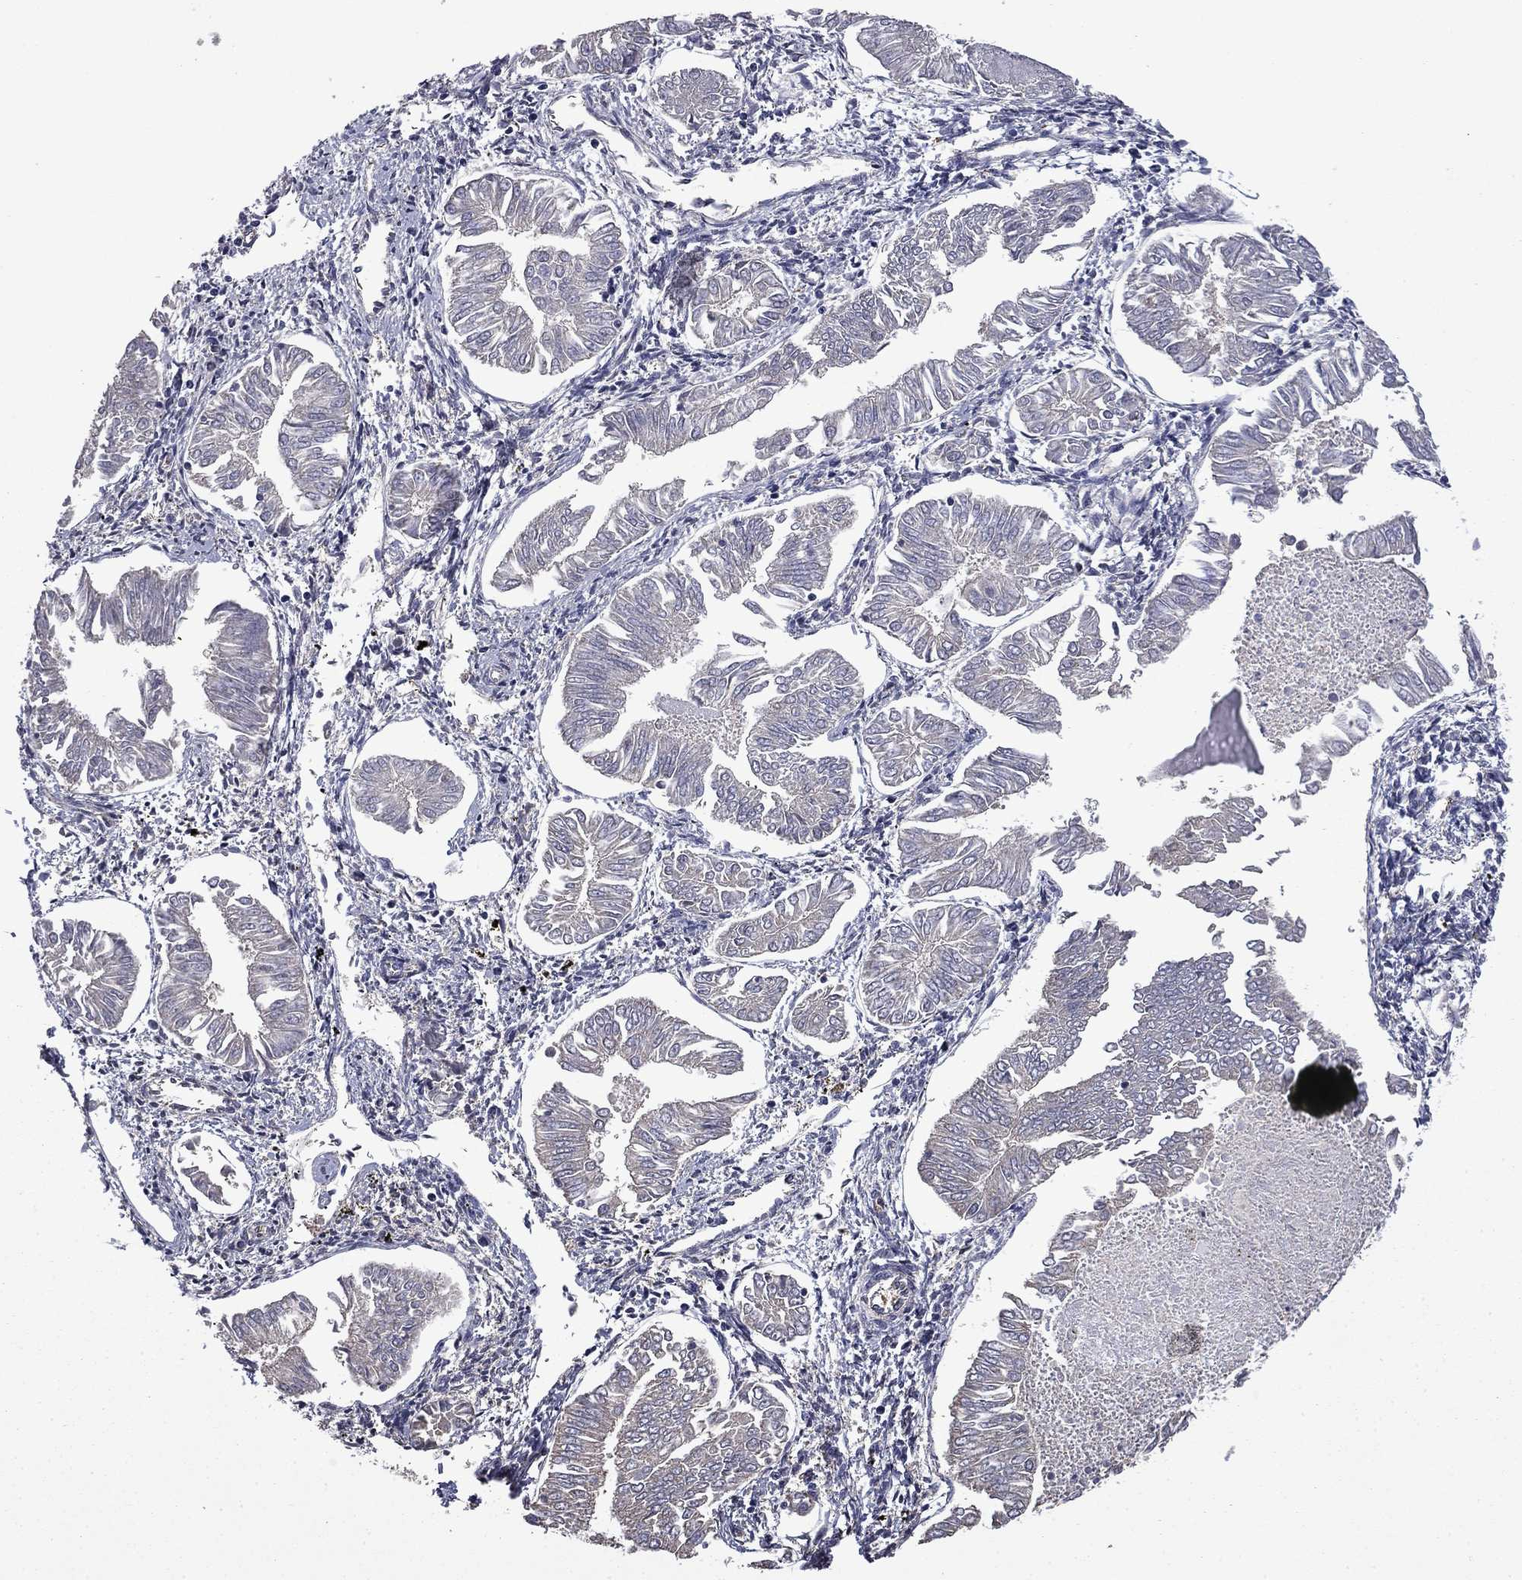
{"staining": {"intensity": "negative", "quantity": "none", "location": "none"}, "tissue": "endometrial cancer", "cell_type": "Tumor cells", "image_type": "cancer", "snomed": [{"axis": "morphology", "description": "Adenocarcinoma, NOS"}, {"axis": "topography", "description": "Endometrium"}], "caption": "Immunohistochemistry of human endometrial cancer (adenocarcinoma) displays no staining in tumor cells.", "gene": "MFAP3L", "patient": {"sex": "female", "age": 53}}